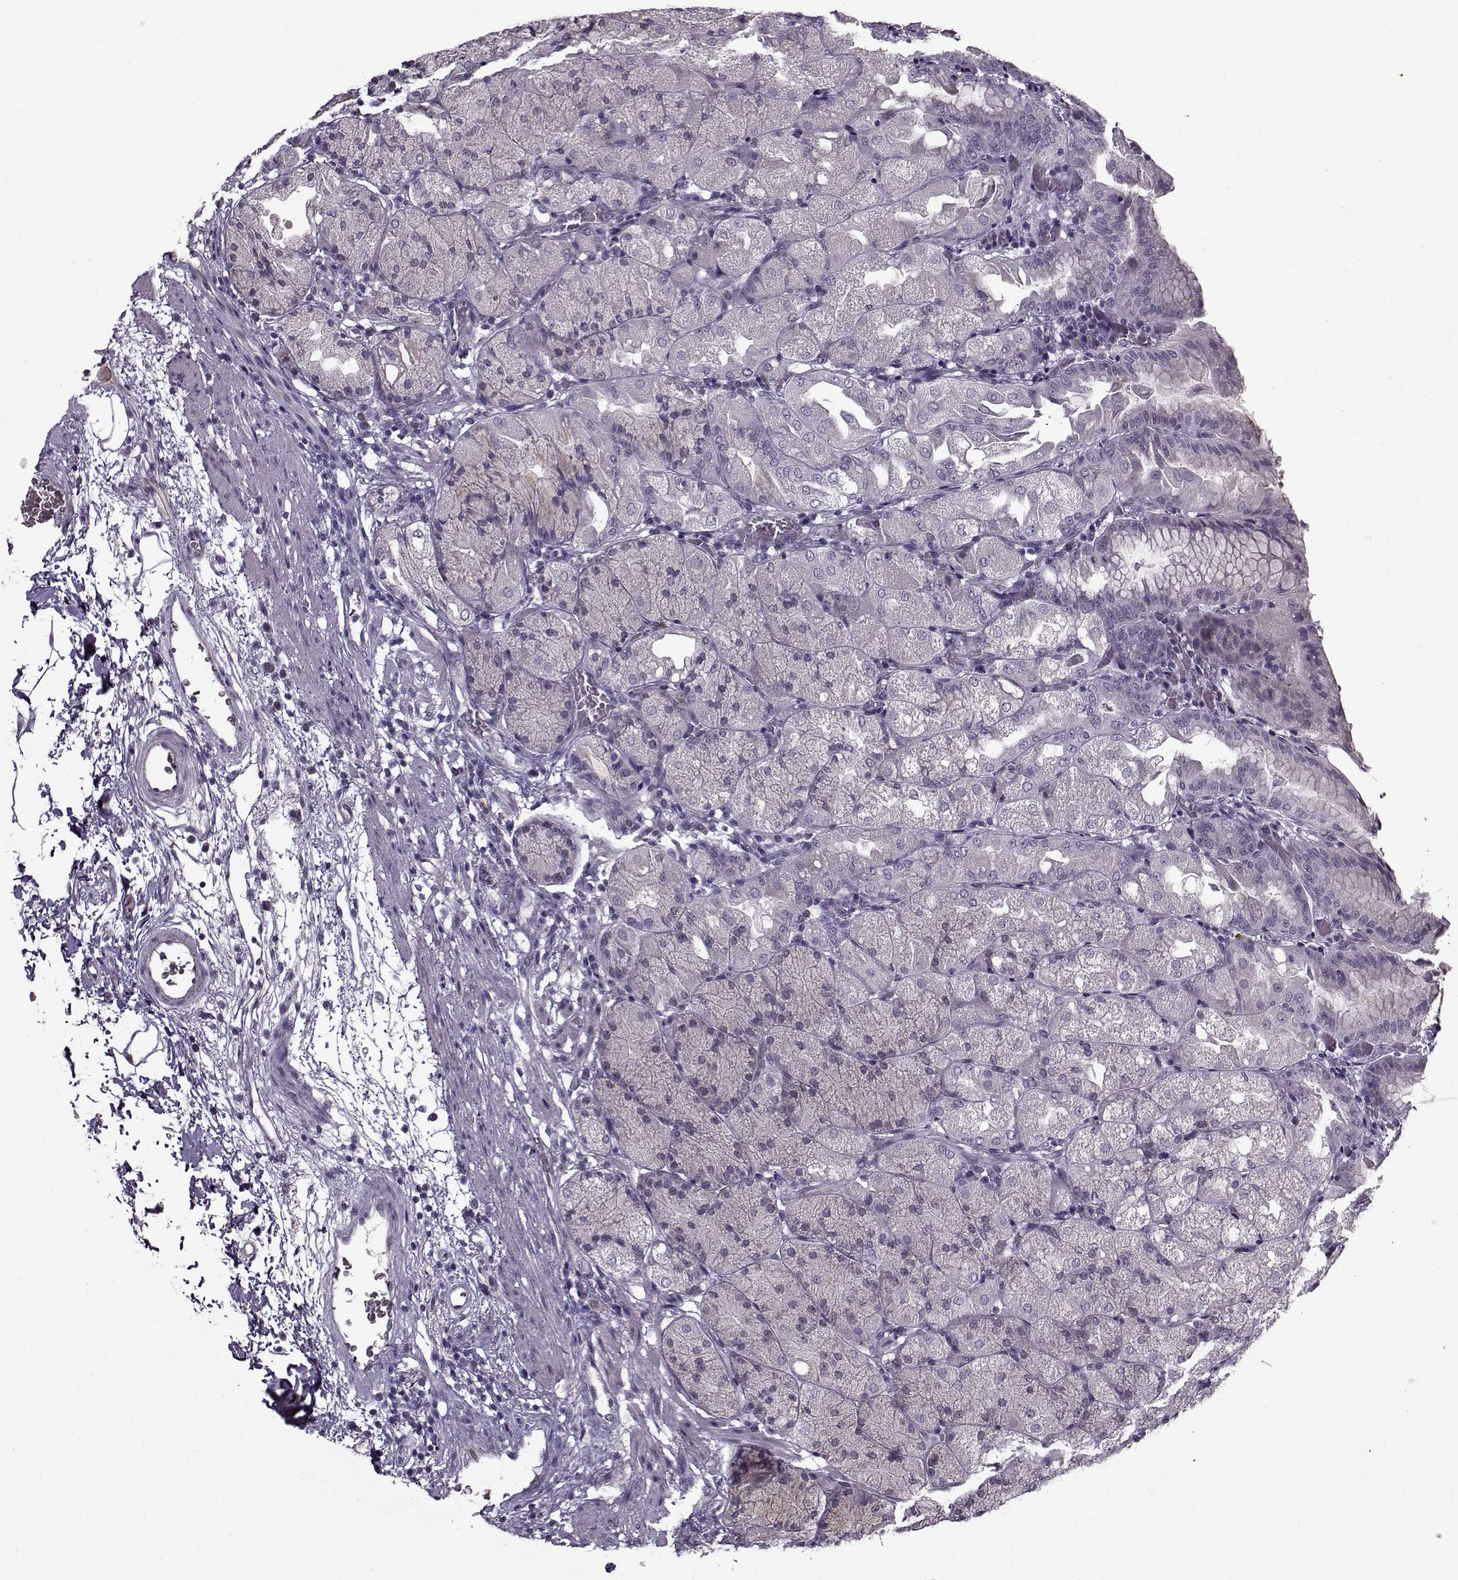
{"staining": {"intensity": "negative", "quantity": "none", "location": "none"}, "tissue": "stomach", "cell_type": "Glandular cells", "image_type": "normal", "snomed": [{"axis": "morphology", "description": "Normal tissue, NOS"}, {"axis": "topography", "description": "Stomach, upper"}, {"axis": "topography", "description": "Stomach"}, {"axis": "topography", "description": "Stomach, lower"}], "caption": "This image is of benign stomach stained with IHC to label a protein in brown with the nuclei are counter-stained blue. There is no staining in glandular cells.", "gene": "KRT9", "patient": {"sex": "male", "age": 62}}